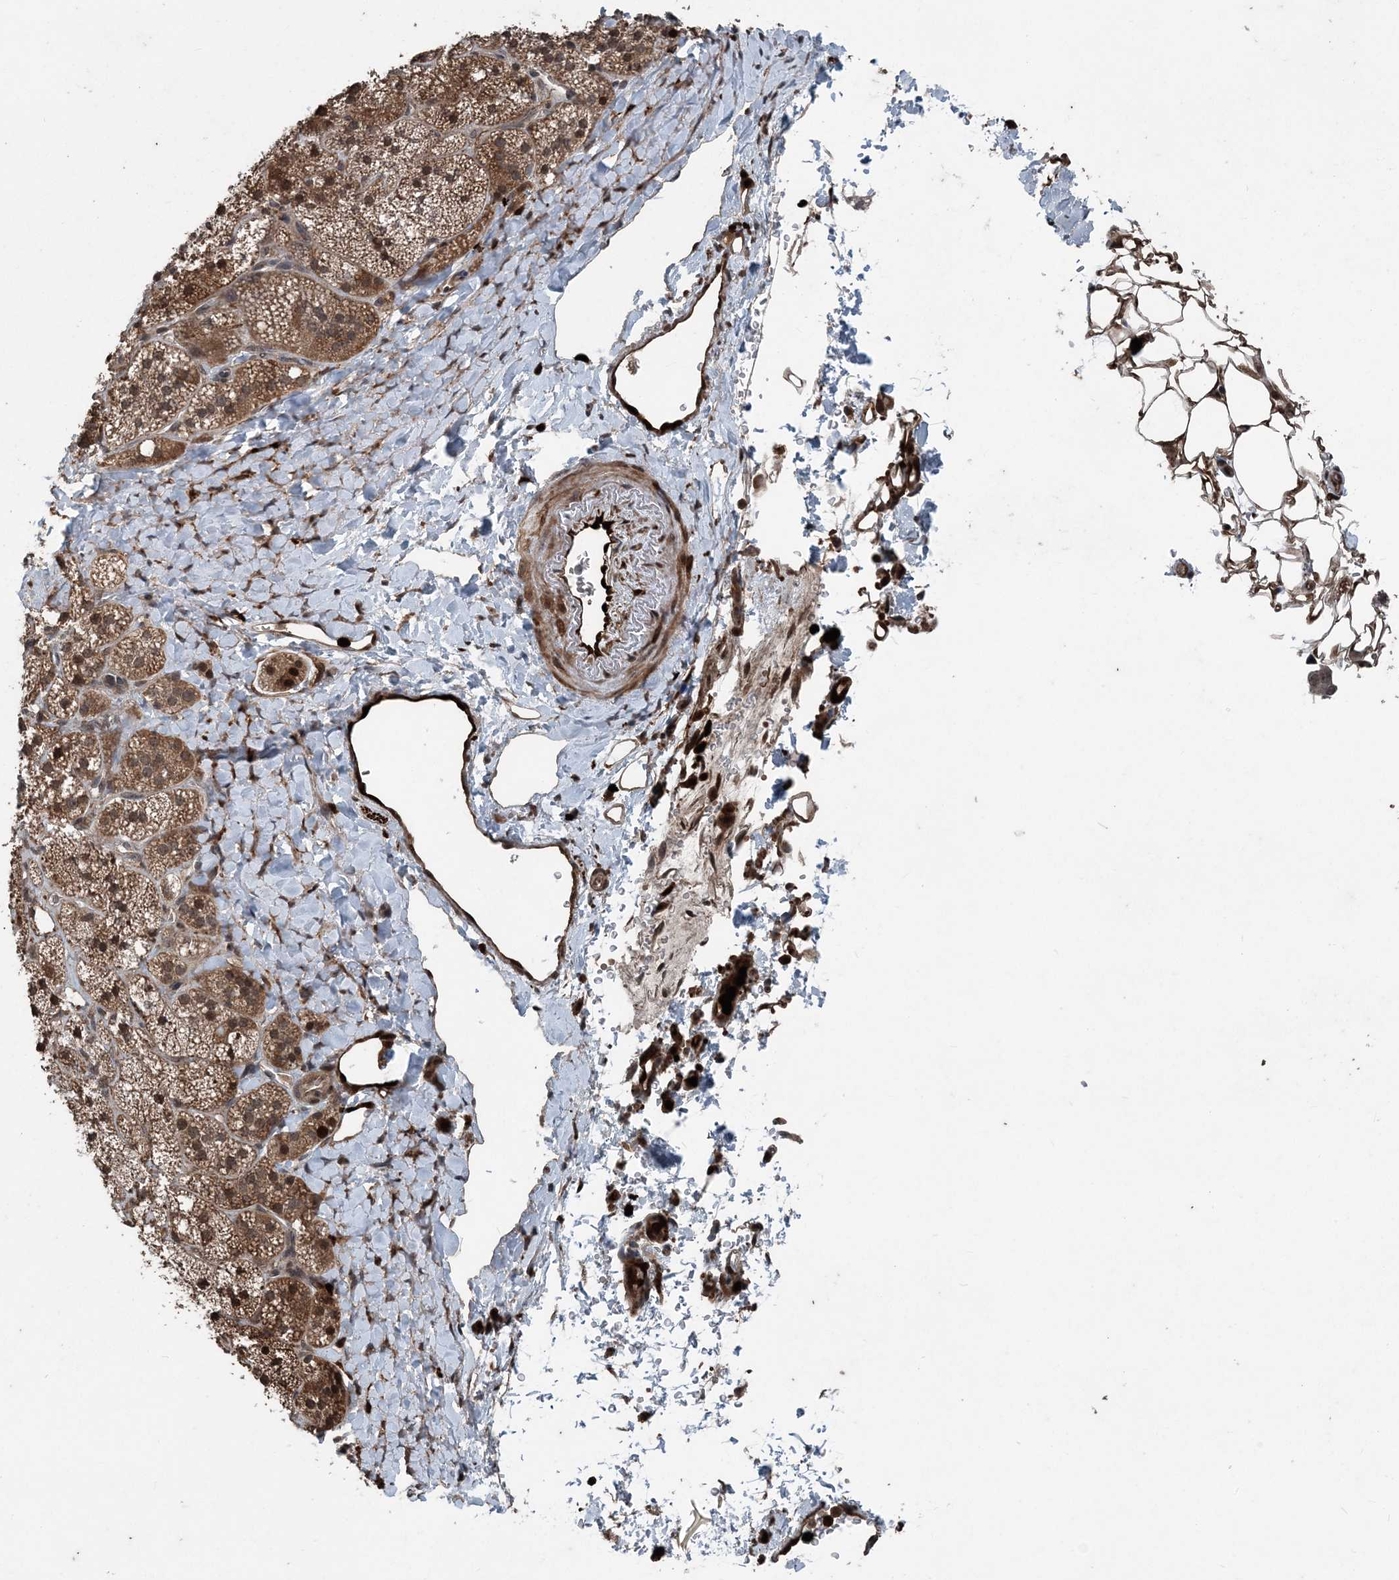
{"staining": {"intensity": "moderate", "quantity": "25%-75%", "location": "cytoplasmic/membranous,nuclear"}, "tissue": "adrenal gland", "cell_type": "Glandular cells", "image_type": "normal", "snomed": [{"axis": "morphology", "description": "Normal tissue, NOS"}, {"axis": "topography", "description": "Adrenal gland"}], "caption": "Unremarkable adrenal gland shows moderate cytoplasmic/membranous,nuclear positivity in about 25%-75% of glandular cells.", "gene": "CFL1", "patient": {"sex": "male", "age": 61}}